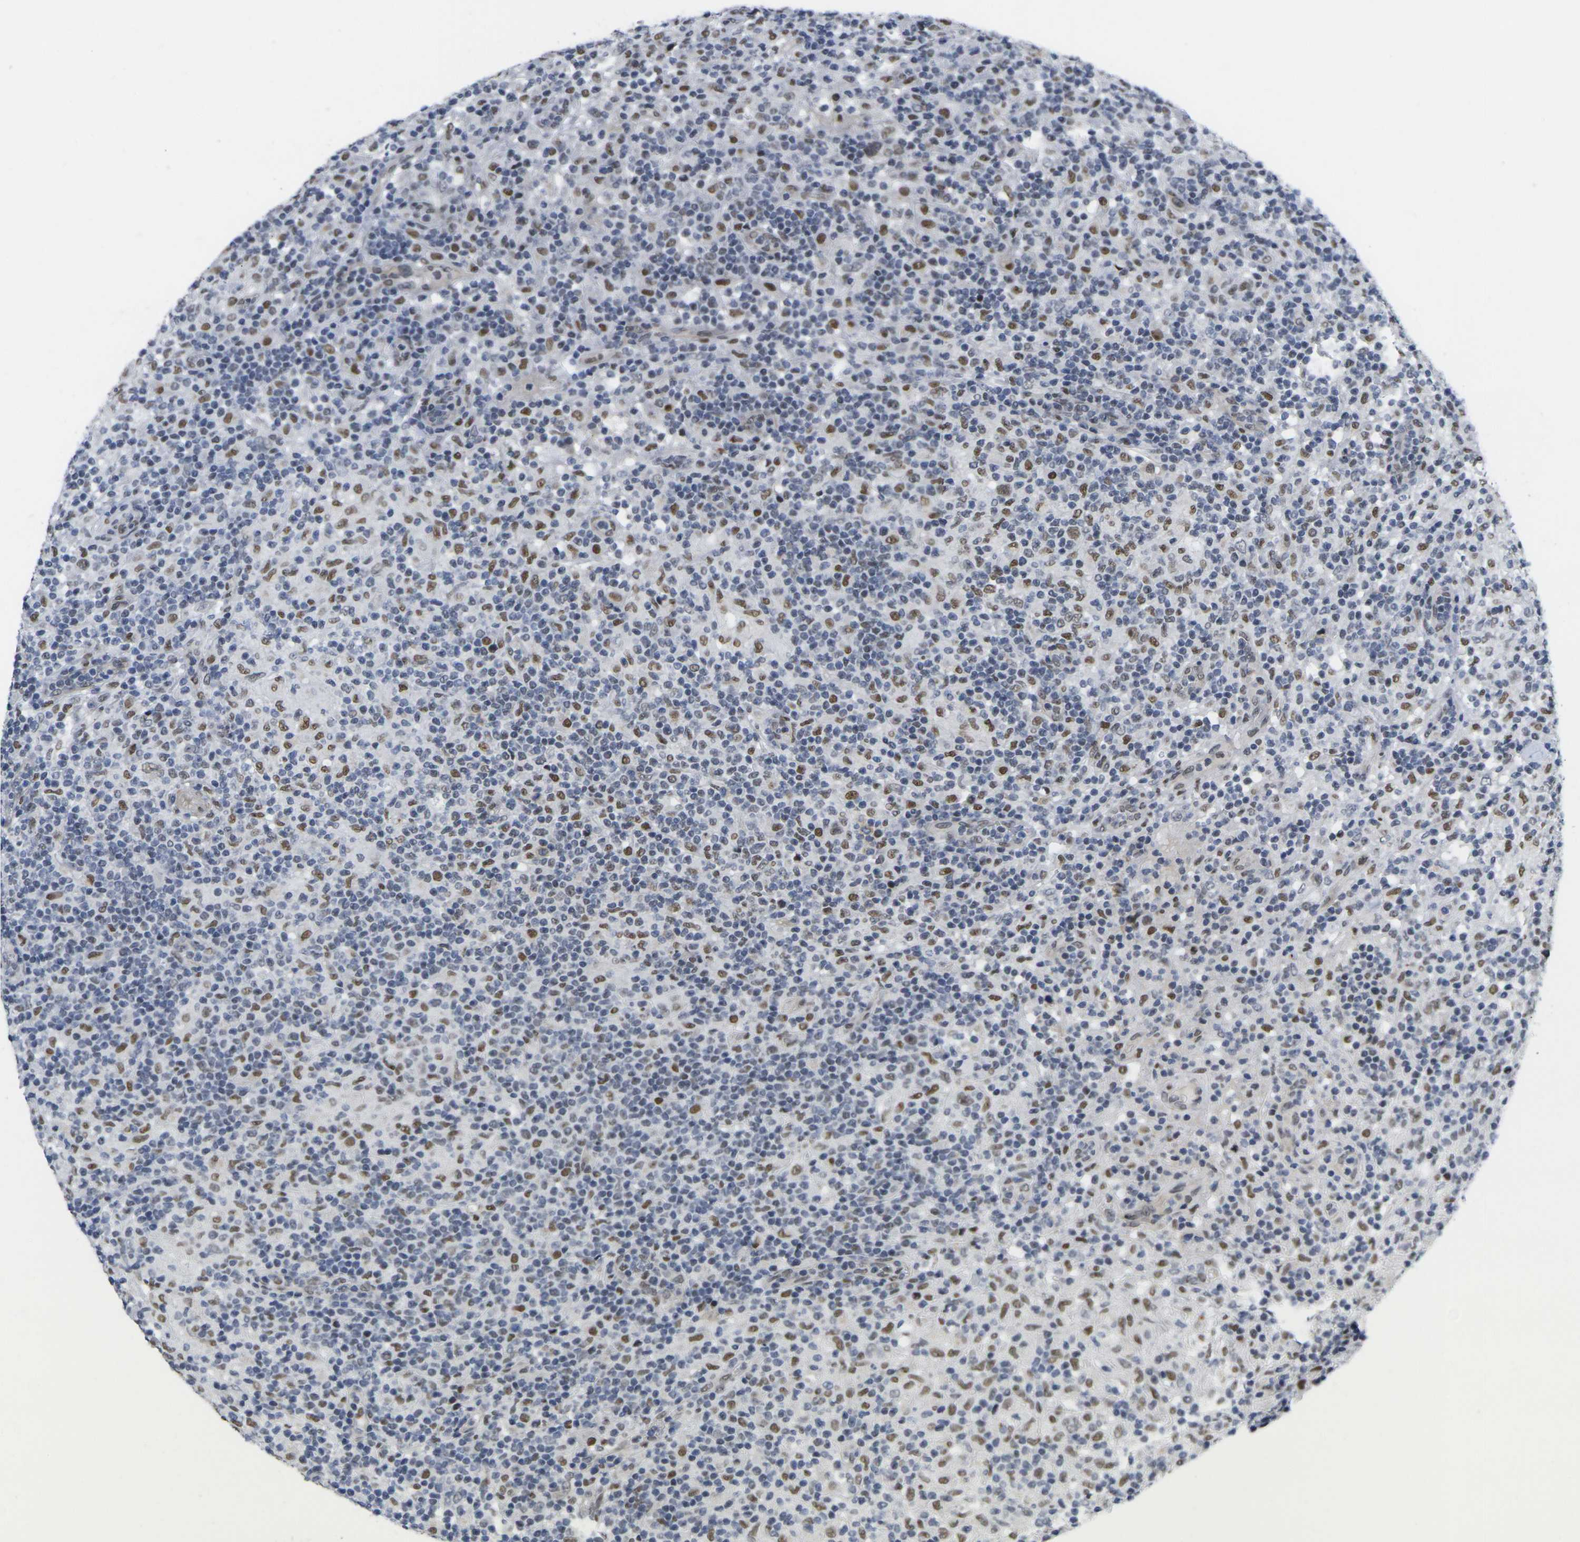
{"staining": {"intensity": "moderate", "quantity": ">75%", "location": "nuclear"}, "tissue": "lymphoma", "cell_type": "Tumor cells", "image_type": "cancer", "snomed": [{"axis": "morphology", "description": "Hodgkin's disease, NOS"}, {"axis": "topography", "description": "Lymph node"}], "caption": "There is medium levels of moderate nuclear staining in tumor cells of lymphoma, as demonstrated by immunohistochemical staining (brown color).", "gene": "RBM7", "patient": {"sex": "male", "age": 70}}